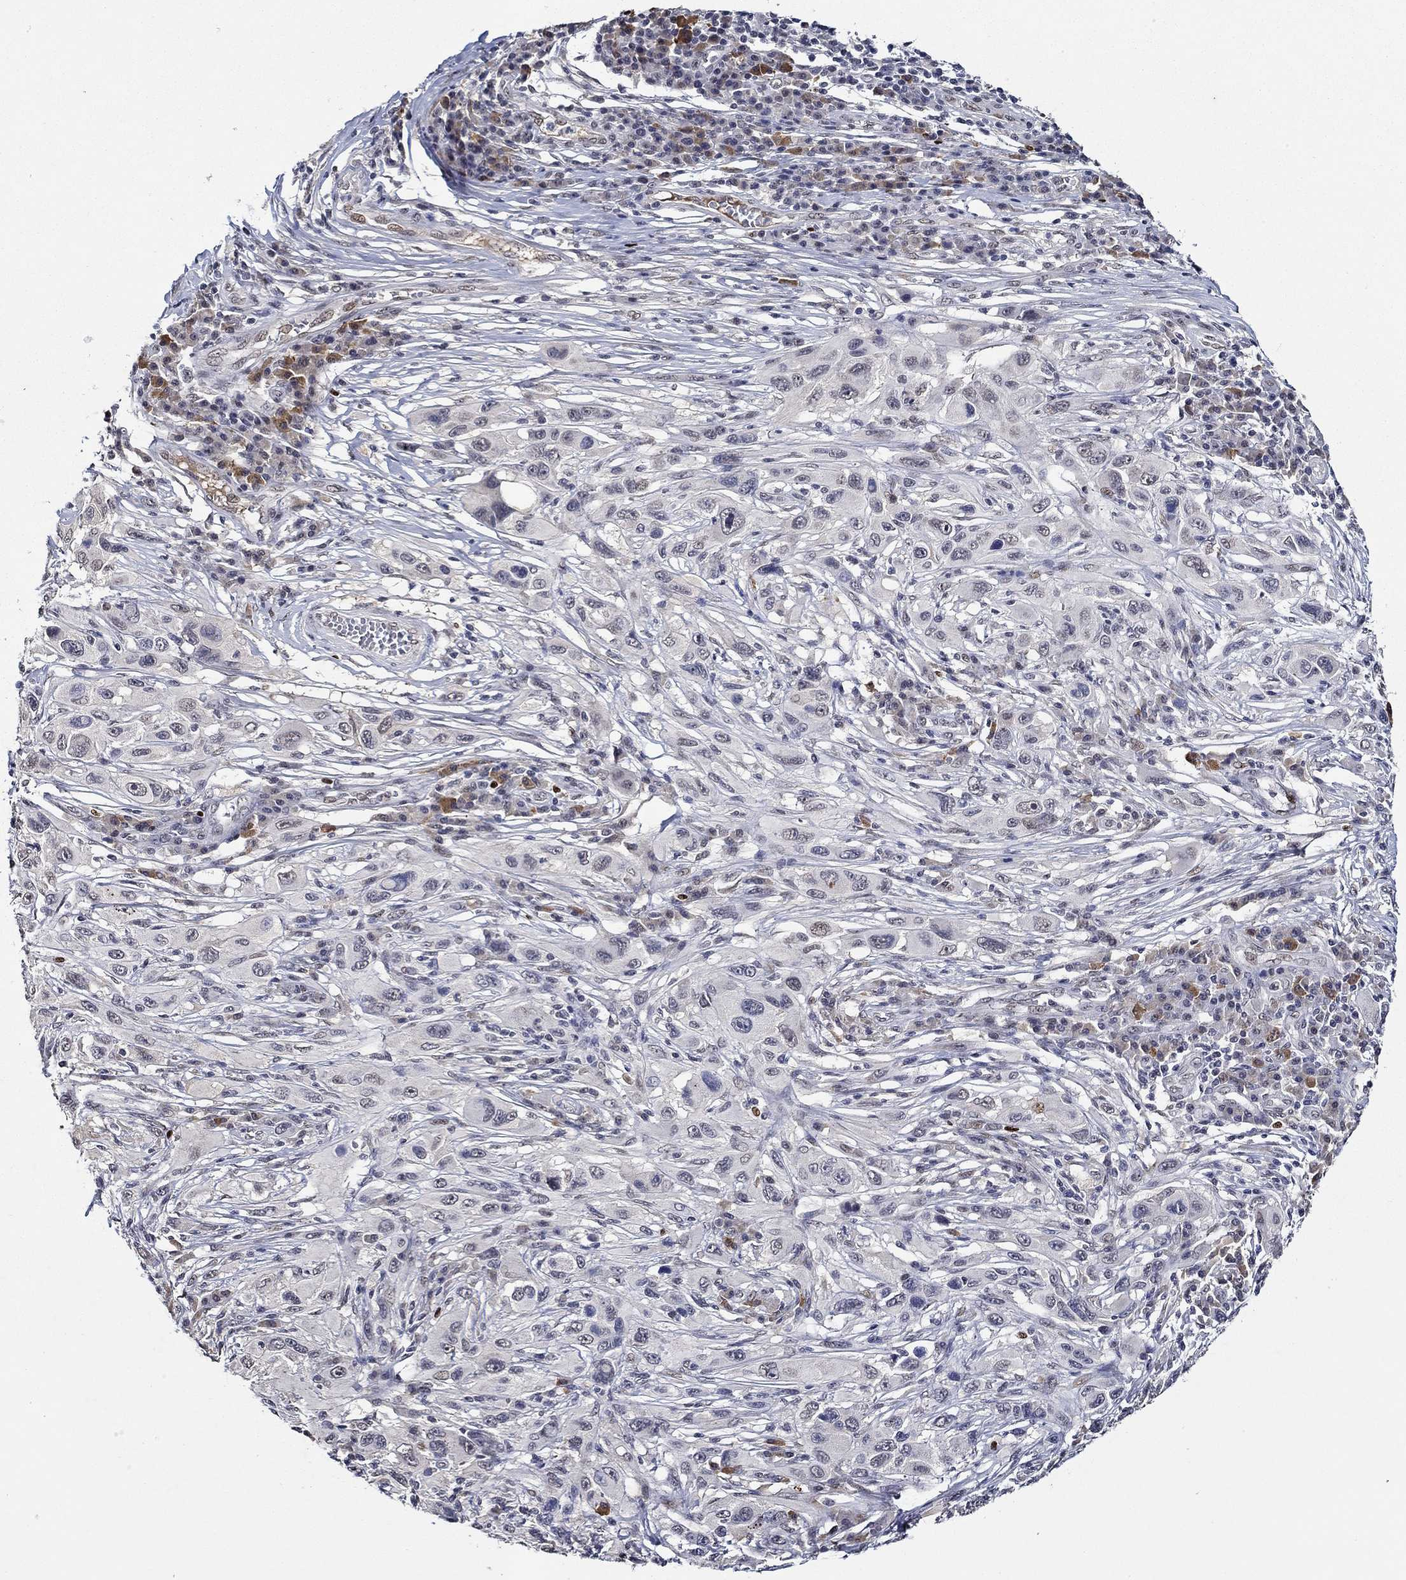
{"staining": {"intensity": "negative", "quantity": "none", "location": "none"}, "tissue": "melanoma", "cell_type": "Tumor cells", "image_type": "cancer", "snomed": [{"axis": "morphology", "description": "Malignant melanoma, NOS"}, {"axis": "topography", "description": "Skin"}], "caption": "The histopathology image exhibits no significant positivity in tumor cells of melanoma. (Immunohistochemistry (ihc), brightfield microscopy, high magnification).", "gene": "GATA2", "patient": {"sex": "male", "age": 53}}